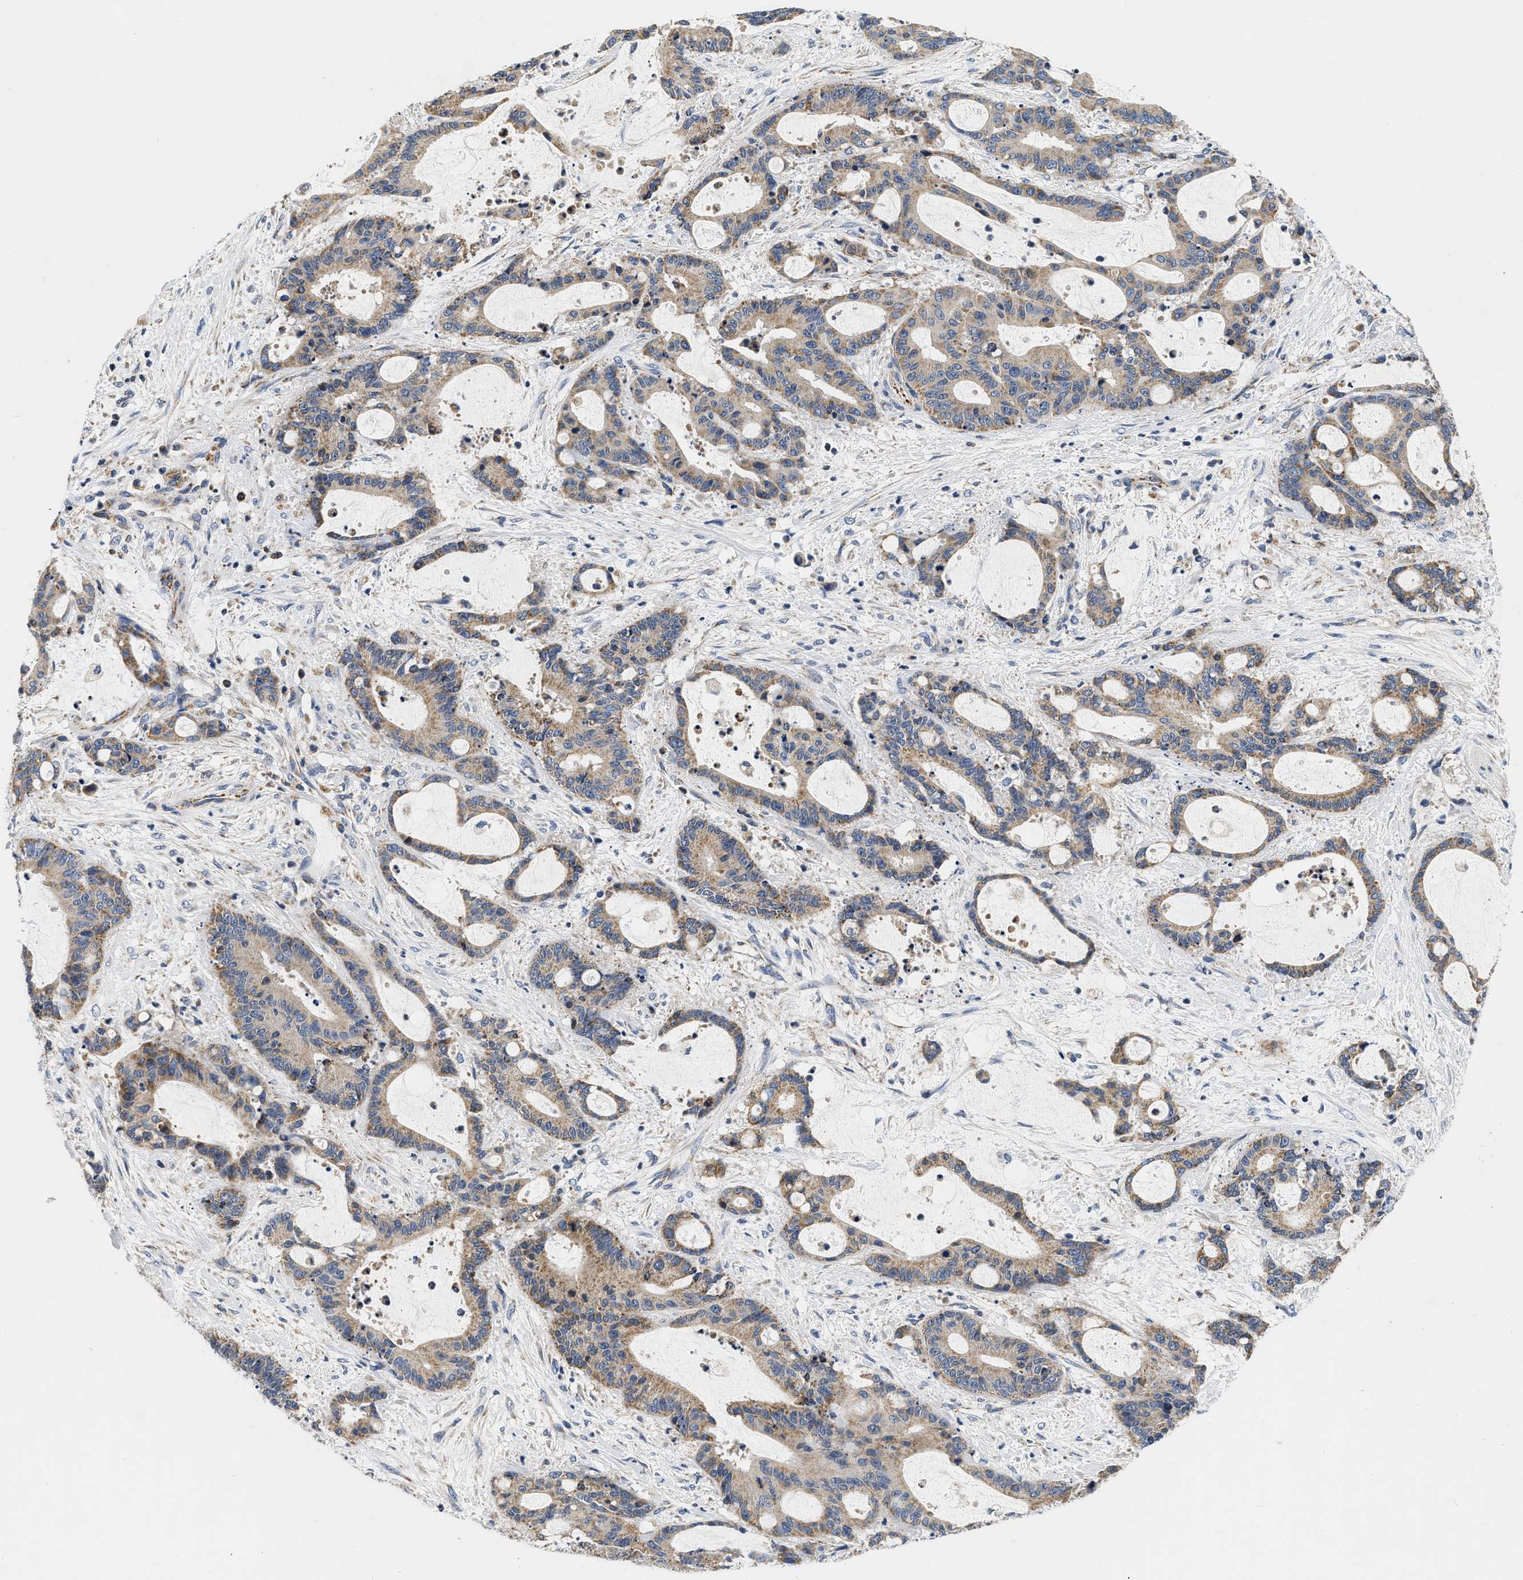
{"staining": {"intensity": "moderate", "quantity": ">75%", "location": "cytoplasmic/membranous"}, "tissue": "liver cancer", "cell_type": "Tumor cells", "image_type": "cancer", "snomed": [{"axis": "morphology", "description": "Normal tissue, NOS"}, {"axis": "morphology", "description": "Cholangiocarcinoma"}, {"axis": "topography", "description": "Liver"}, {"axis": "topography", "description": "Peripheral nerve tissue"}], "caption": "Moderate cytoplasmic/membranous expression is identified in approximately >75% of tumor cells in liver cholangiocarcinoma.", "gene": "PDP1", "patient": {"sex": "female", "age": 73}}